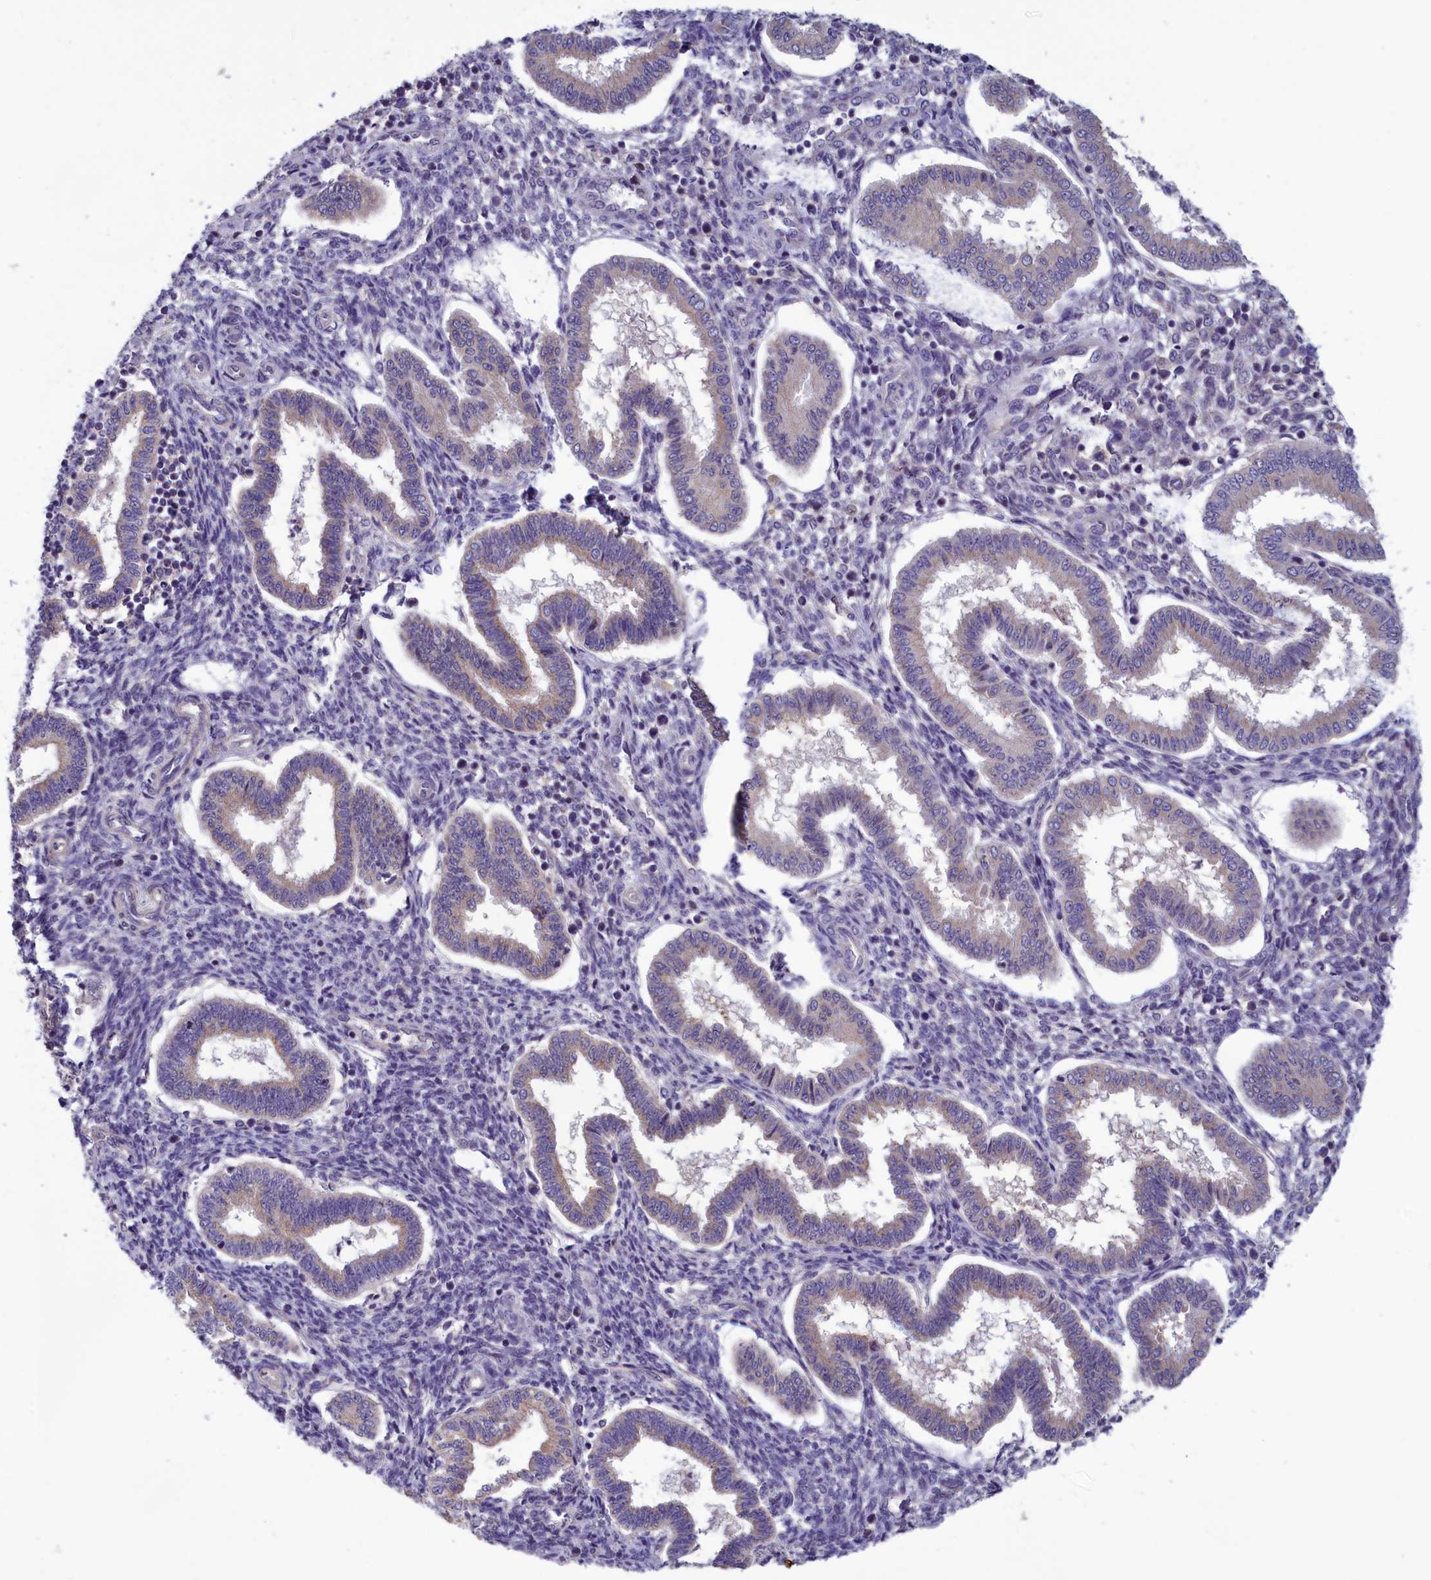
{"staining": {"intensity": "negative", "quantity": "none", "location": "none"}, "tissue": "endometrium", "cell_type": "Cells in endometrial stroma", "image_type": "normal", "snomed": [{"axis": "morphology", "description": "Normal tissue, NOS"}, {"axis": "topography", "description": "Endometrium"}], "caption": "Protein analysis of unremarkable endometrium shows no significant positivity in cells in endometrial stroma. Nuclei are stained in blue.", "gene": "HECA", "patient": {"sex": "female", "age": 24}}